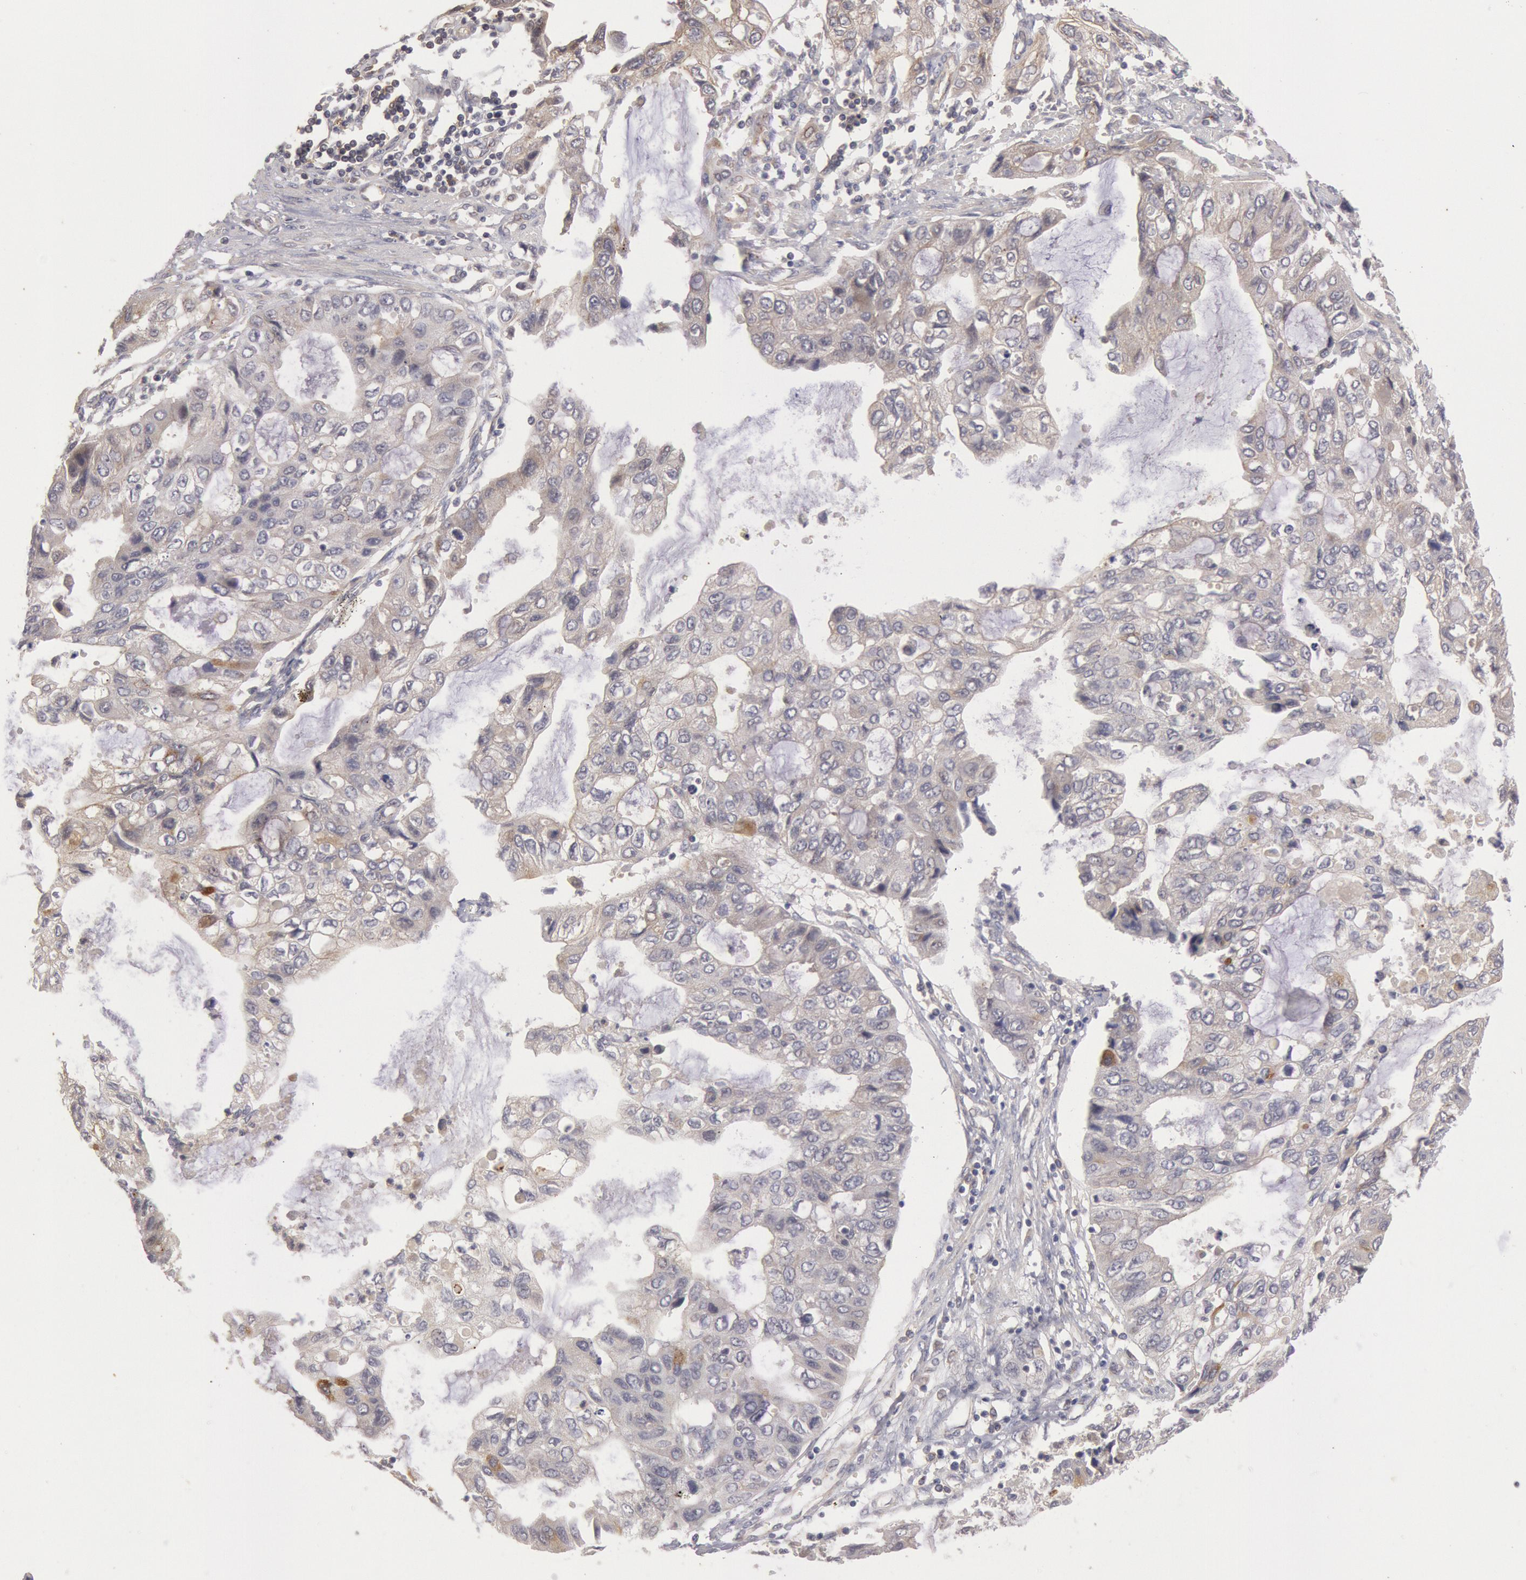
{"staining": {"intensity": "weak", "quantity": "<25%", "location": "cytoplasmic/membranous"}, "tissue": "stomach cancer", "cell_type": "Tumor cells", "image_type": "cancer", "snomed": [{"axis": "morphology", "description": "Adenocarcinoma, NOS"}, {"axis": "topography", "description": "Stomach, upper"}], "caption": "There is no significant expression in tumor cells of stomach cancer. (DAB immunohistochemistry, high magnification).", "gene": "PLA2G6", "patient": {"sex": "female", "age": 52}}